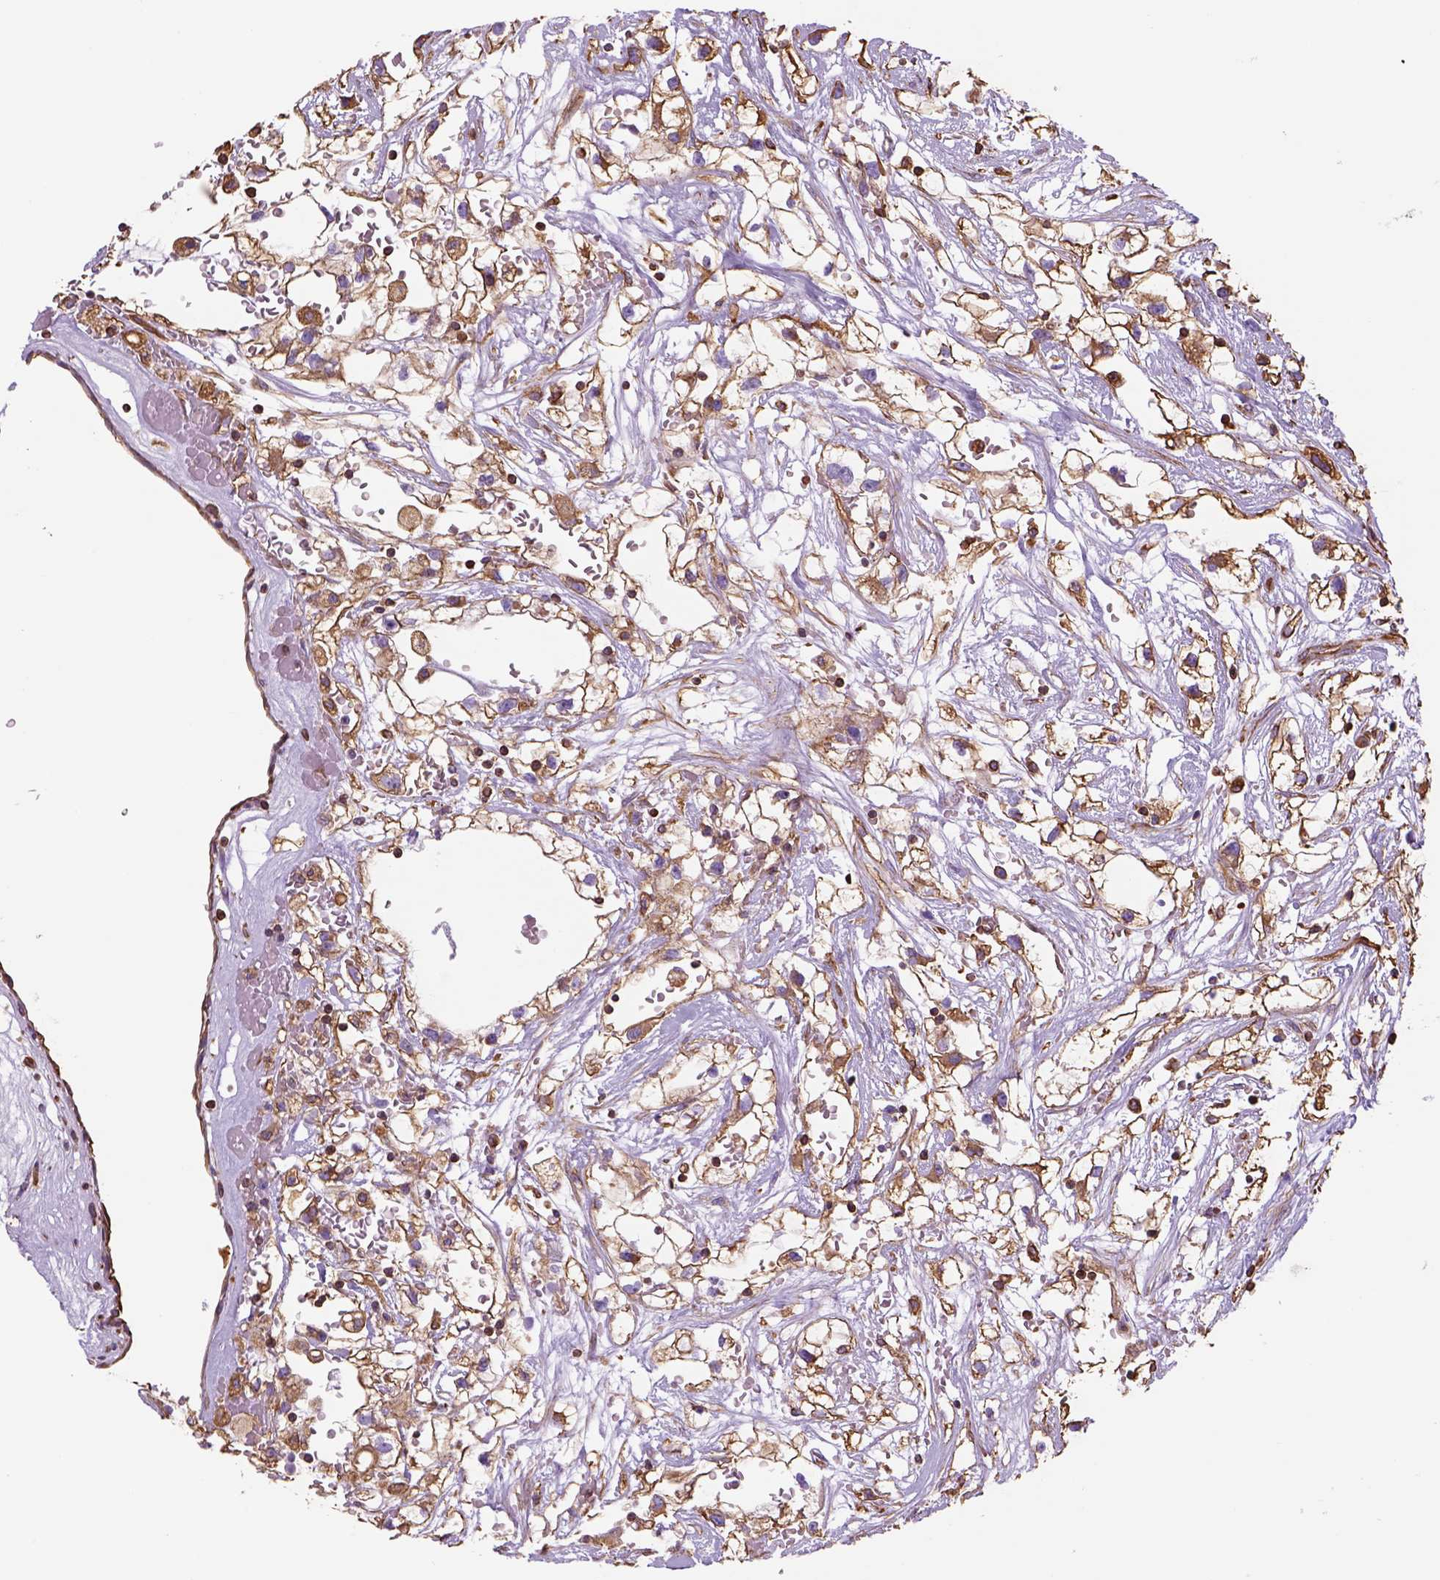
{"staining": {"intensity": "negative", "quantity": "none", "location": "none"}, "tissue": "renal cancer", "cell_type": "Tumor cells", "image_type": "cancer", "snomed": [{"axis": "morphology", "description": "Adenocarcinoma, NOS"}, {"axis": "topography", "description": "Kidney"}], "caption": "Renal cancer (adenocarcinoma) was stained to show a protein in brown. There is no significant positivity in tumor cells.", "gene": "ZZZ3", "patient": {"sex": "male", "age": 59}}